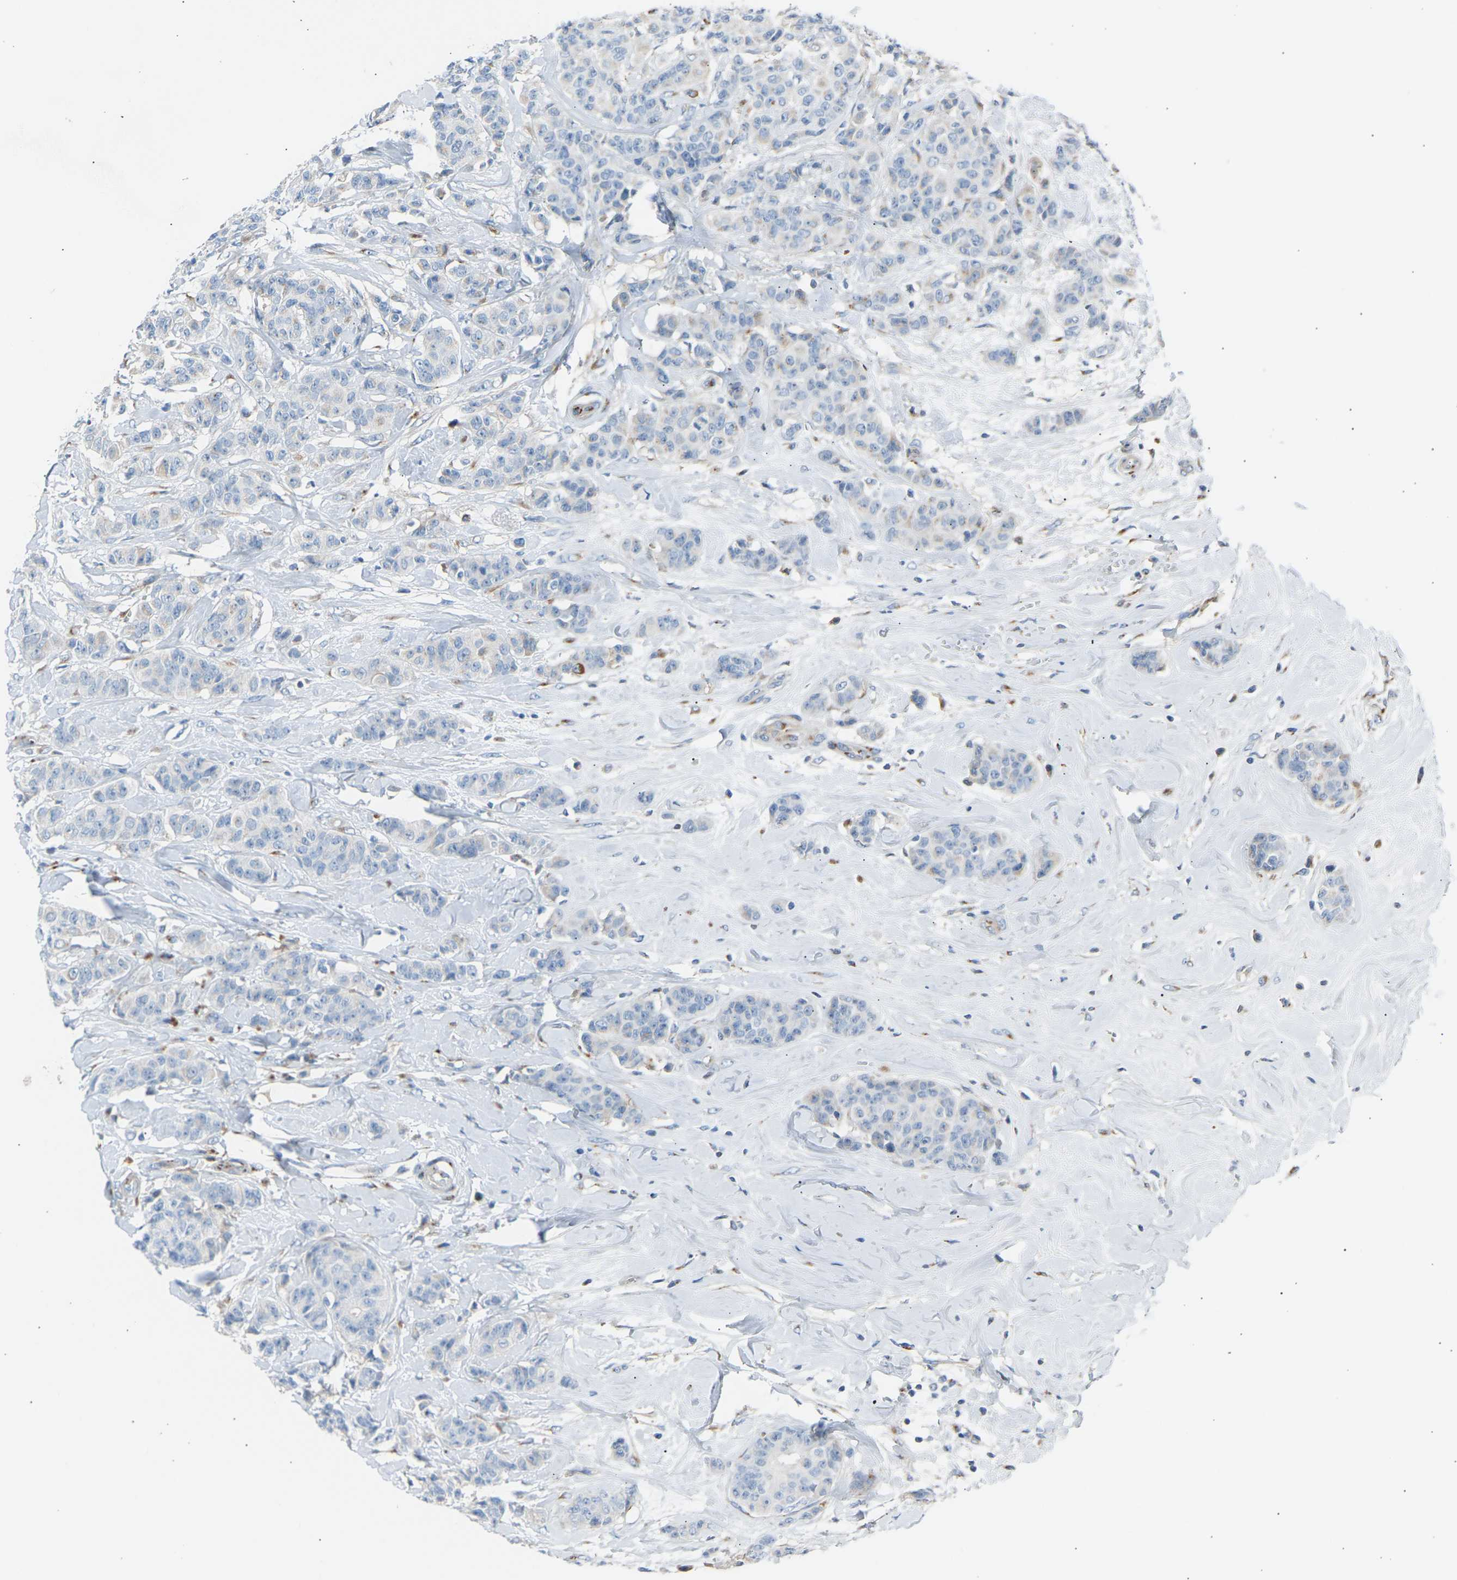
{"staining": {"intensity": "negative", "quantity": "none", "location": "none"}, "tissue": "breast cancer", "cell_type": "Tumor cells", "image_type": "cancer", "snomed": [{"axis": "morphology", "description": "Normal tissue, NOS"}, {"axis": "morphology", "description": "Duct carcinoma"}, {"axis": "topography", "description": "Breast"}], "caption": "This is an immunohistochemistry image of breast cancer. There is no positivity in tumor cells.", "gene": "CYREN", "patient": {"sex": "female", "age": 40}}